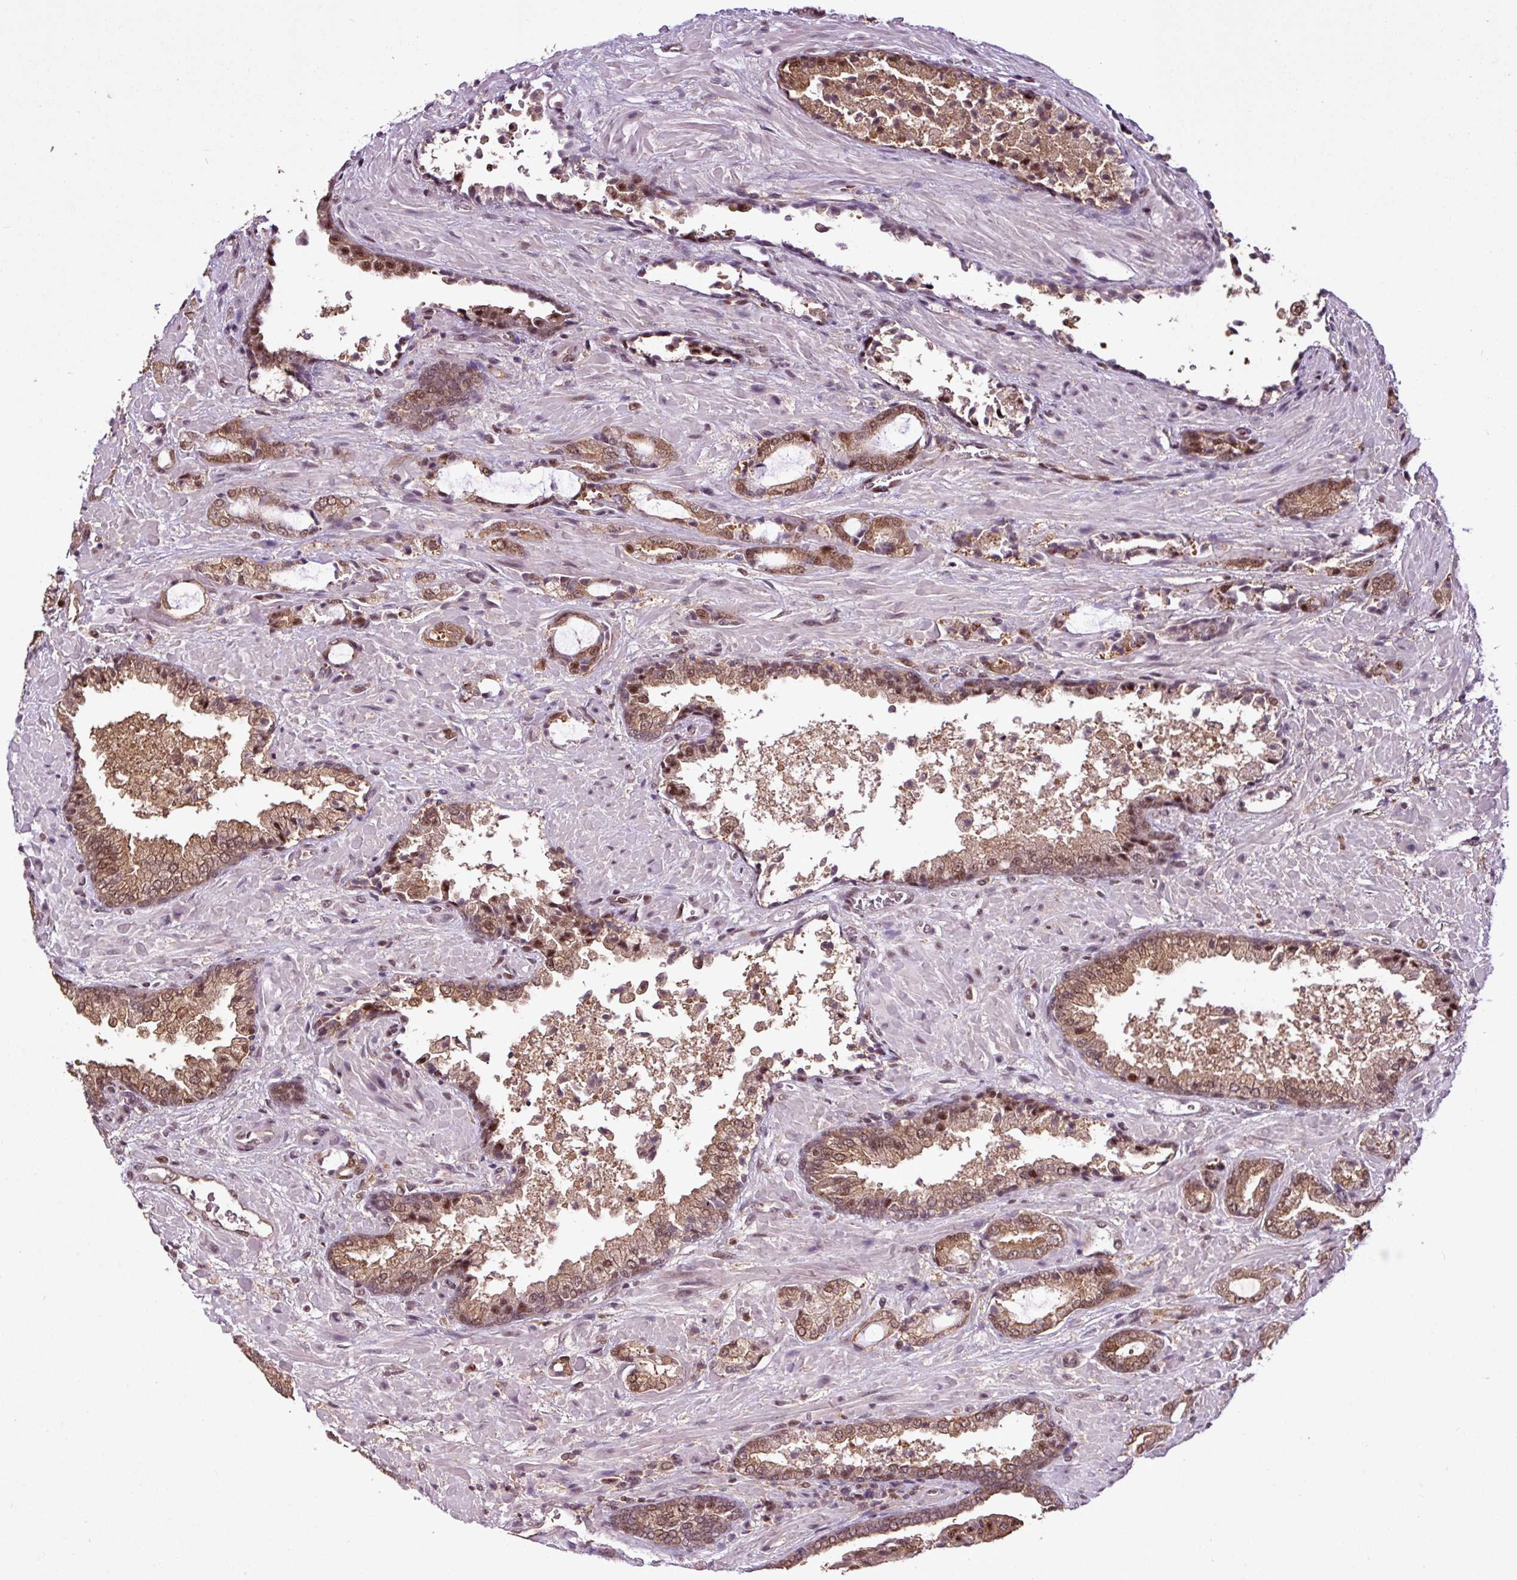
{"staining": {"intensity": "moderate", "quantity": ">75%", "location": "cytoplasmic/membranous,nuclear"}, "tissue": "prostate cancer", "cell_type": "Tumor cells", "image_type": "cancer", "snomed": [{"axis": "morphology", "description": "Adenocarcinoma, High grade"}, {"axis": "topography", "description": "Prostate"}], "caption": "Protein expression analysis of human prostate high-grade adenocarcinoma reveals moderate cytoplasmic/membranous and nuclear expression in about >75% of tumor cells. (Brightfield microscopy of DAB IHC at high magnification).", "gene": "ITPKC", "patient": {"sex": "male", "age": 68}}